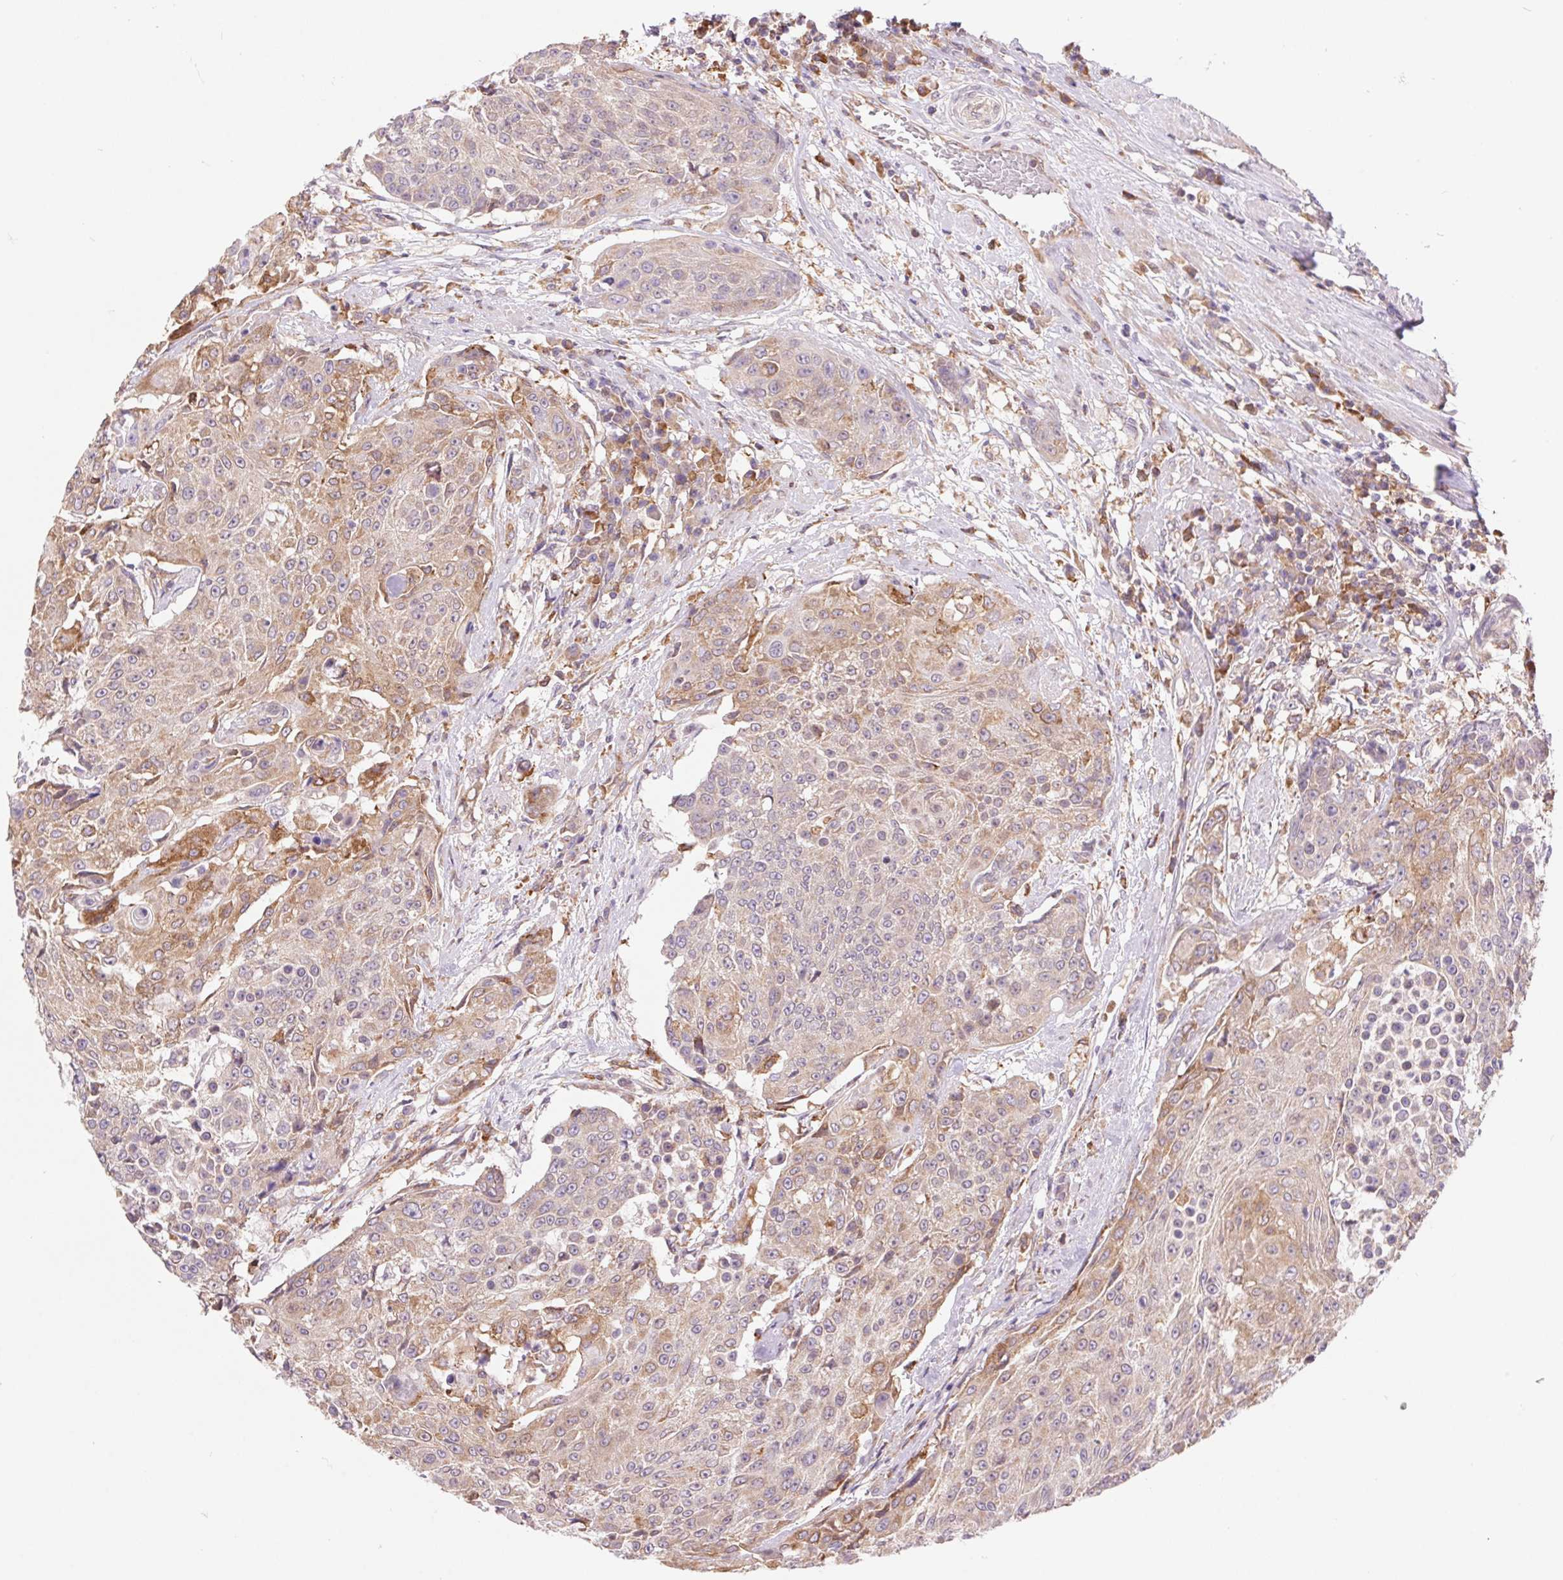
{"staining": {"intensity": "weak", "quantity": "25%-75%", "location": "cytoplasmic/membranous"}, "tissue": "urothelial cancer", "cell_type": "Tumor cells", "image_type": "cancer", "snomed": [{"axis": "morphology", "description": "Urothelial carcinoma, High grade"}, {"axis": "topography", "description": "Urinary bladder"}], "caption": "Immunohistochemical staining of high-grade urothelial carcinoma shows weak cytoplasmic/membranous protein expression in about 25%-75% of tumor cells. The protein of interest is shown in brown color, while the nuclei are stained blue.", "gene": "KLHL20", "patient": {"sex": "female", "age": 63}}